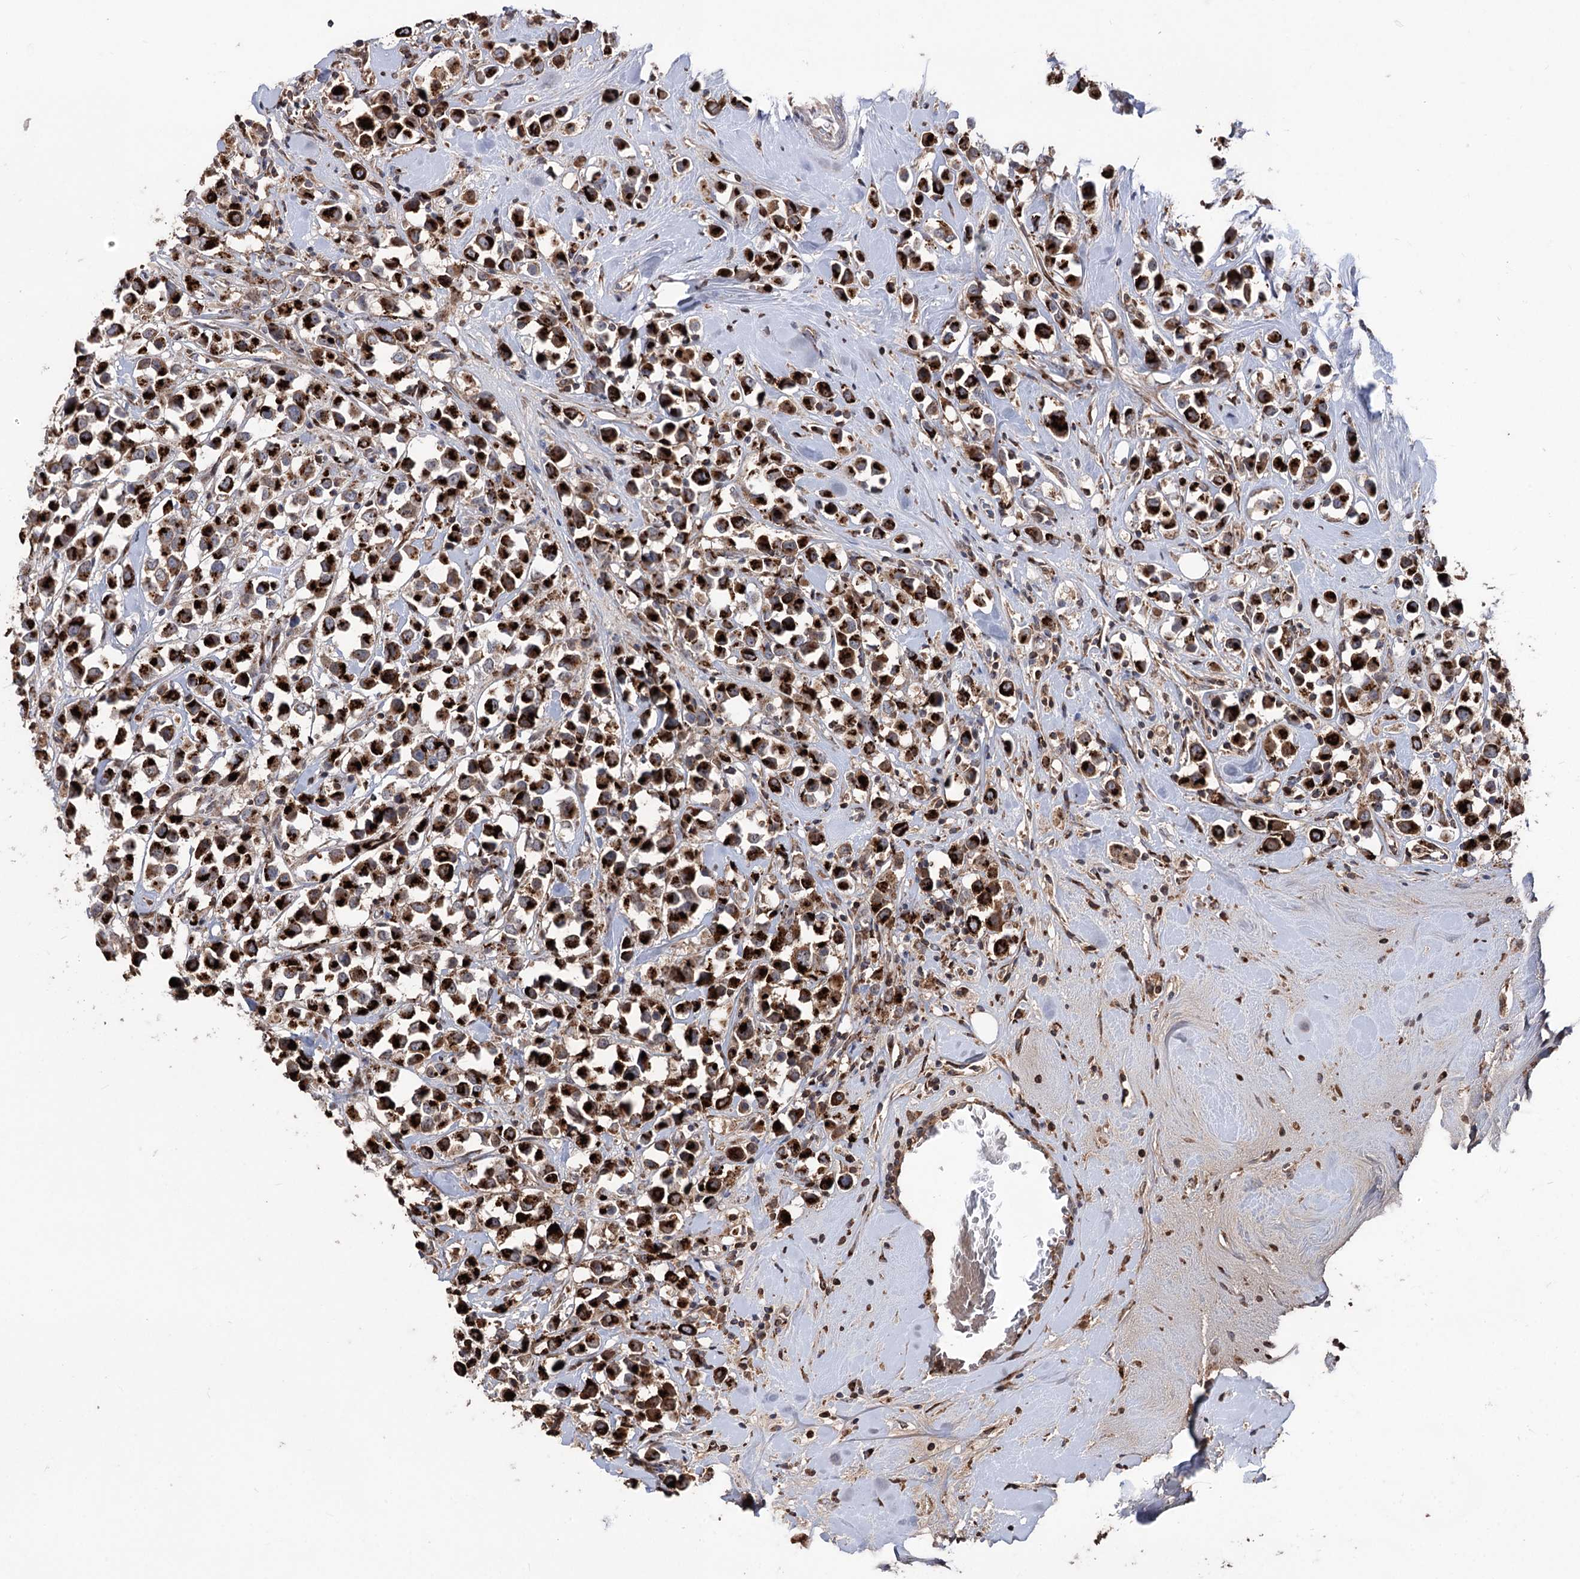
{"staining": {"intensity": "strong", "quantity": ">75%", "location": "cytoplasmic/membranous"}, "tissue": "breast cancer", "cell_type": "Tumor cells", "image_type": "cancer", "snomed": [{"axis": "morphology", "description": "Duct carcinoma"}, {"axis": "topography", "description": "Breast"}], "caption": "Protein expression analysis of human breast intraductal carcinoma reveals strong cytoplasmic/membranous positivity in about >75% of tumor cells.", "gene": "ARHGAP20", "patient": {"sex": "female", "age": 61}}